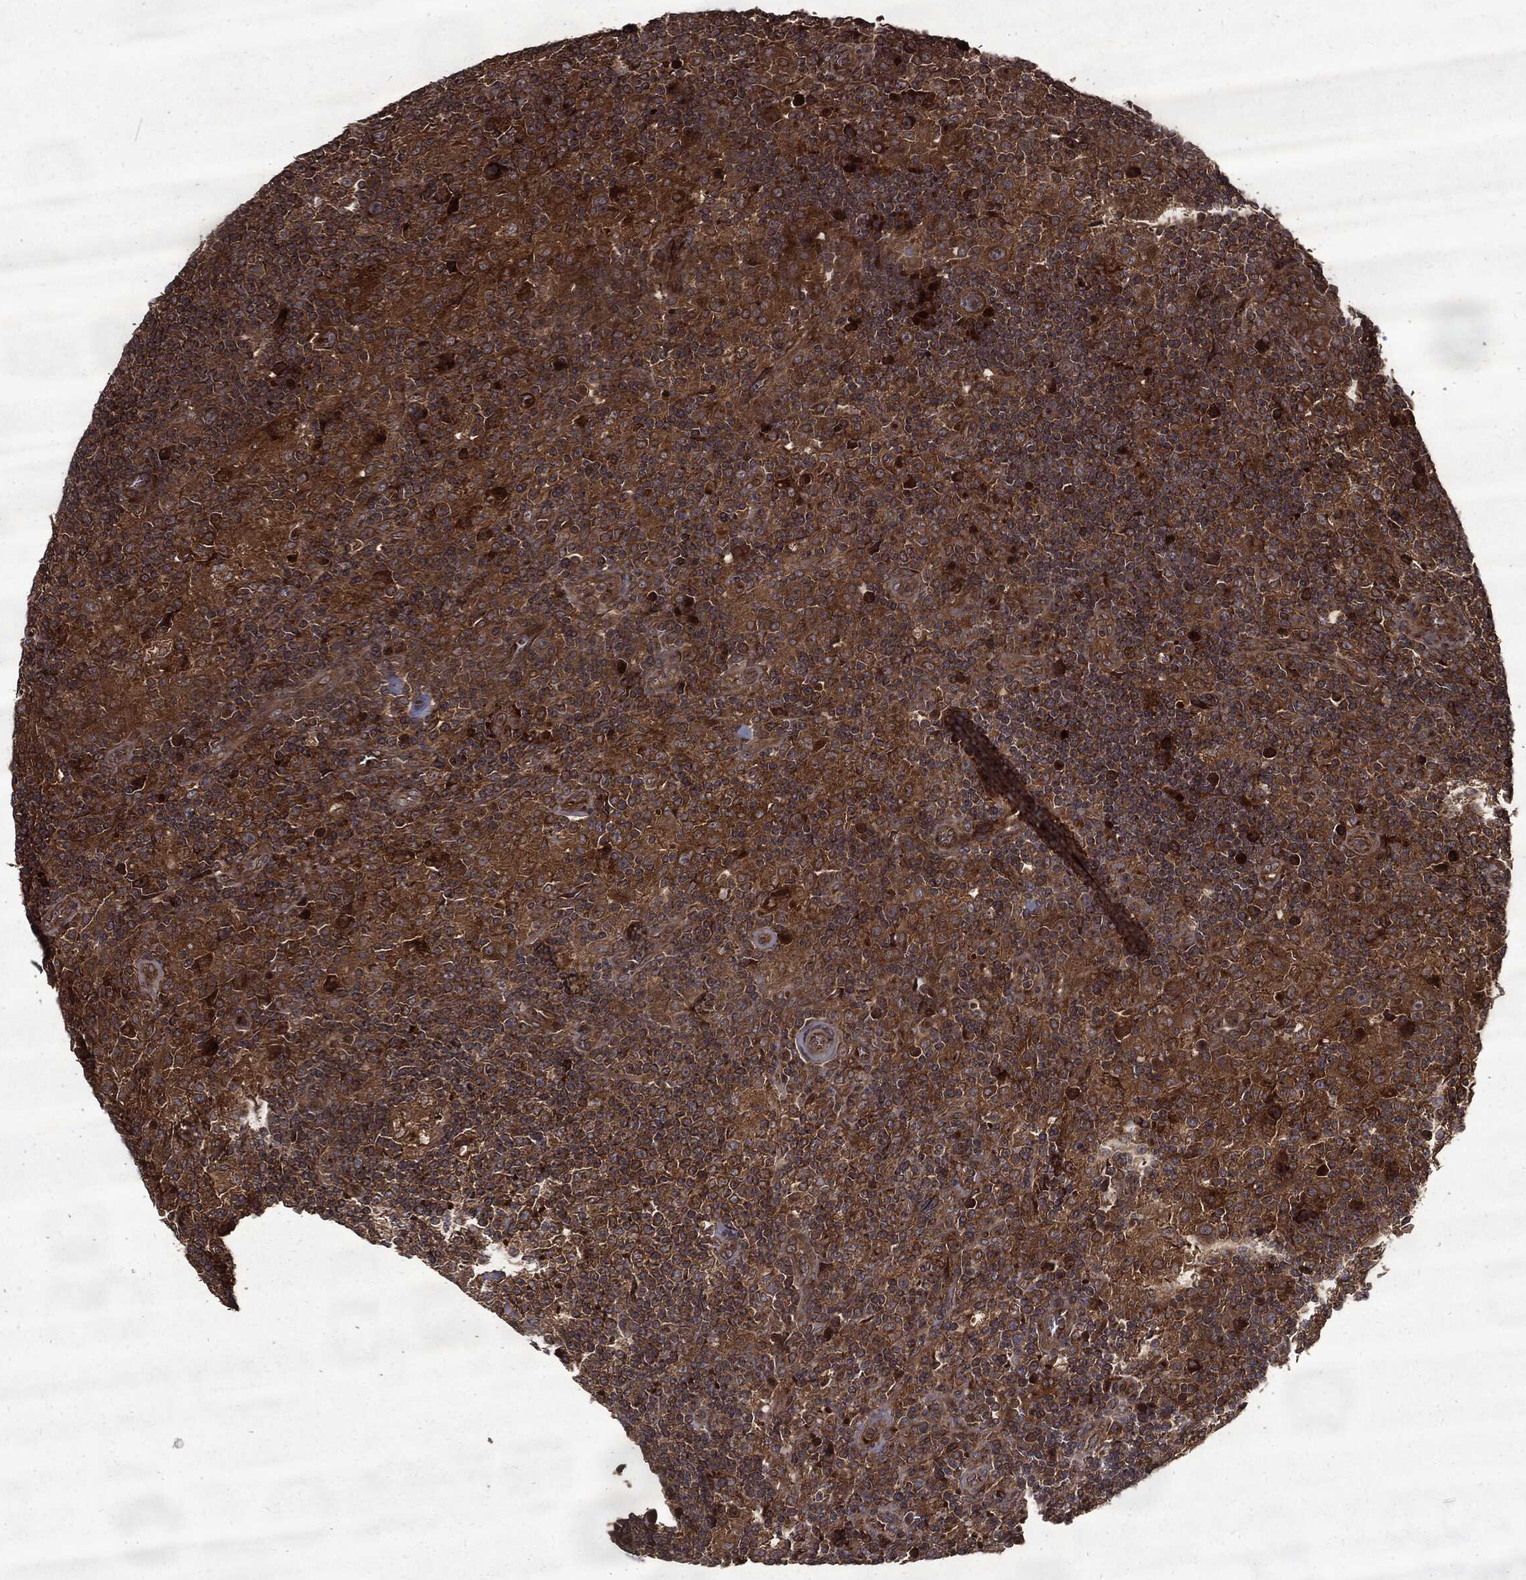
{"staining": {"intensity": "moderate", "quantity": ">75%", "location": "cytoplasmic/membranous"}, "tissue": "lymphoma", "cell_type": "Tumor cells", "image_type": "cancer", "snomed": [{"axis": "morphology", "description": "Hodgkin's disease, NOS"}, {"axis": "topography", "description": "Lymph node"}], "caption": "An immunohistochemistry (IHC) micrograph of neoplastic tissue is shown. Protein staining in brown highlights moderate cytoplasmic/membranous positivity in lymphoma within tumor cells. Nuclei are stained in blue.", "gene": "HTT", "patient": {"sex": "male", "age": 70}}